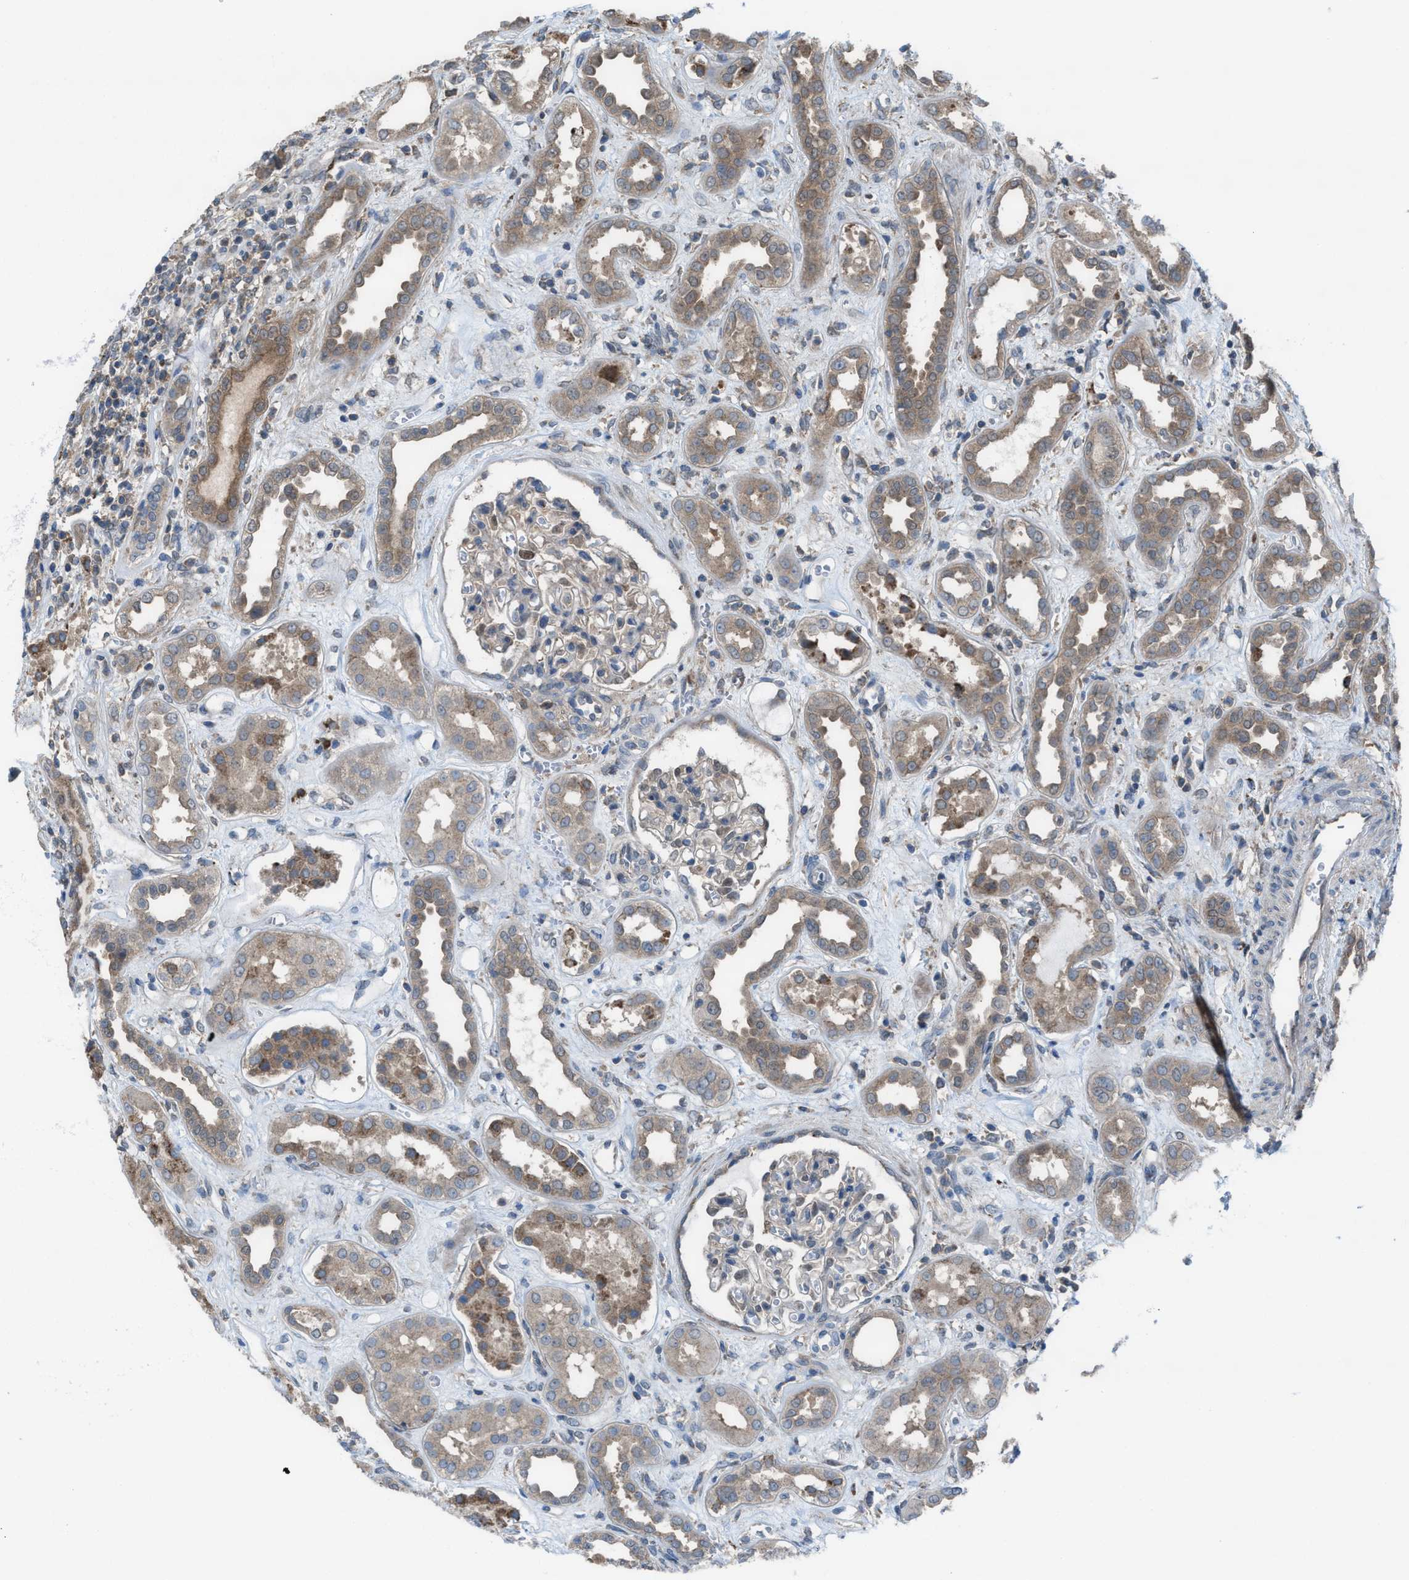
{"staining": {"intensity": "weak", "quantity": "<25%", "location": "cytoplasmic/membranous"}, "tissue": "kidney", "cell_type": "Cells in glomeruli", "image_type": "normal", "snomed": [{"axis": "morphology", "description": "Normal tissue, NOS"}, {"axis": "topography", "description": "Kidney"}], "caption": "A photomicrograph of kidney stained for a protein reveals no brown staining in cells in glomeruli.", "gene": "PLAA", "patient": {"sex": "male", "age": 59}}